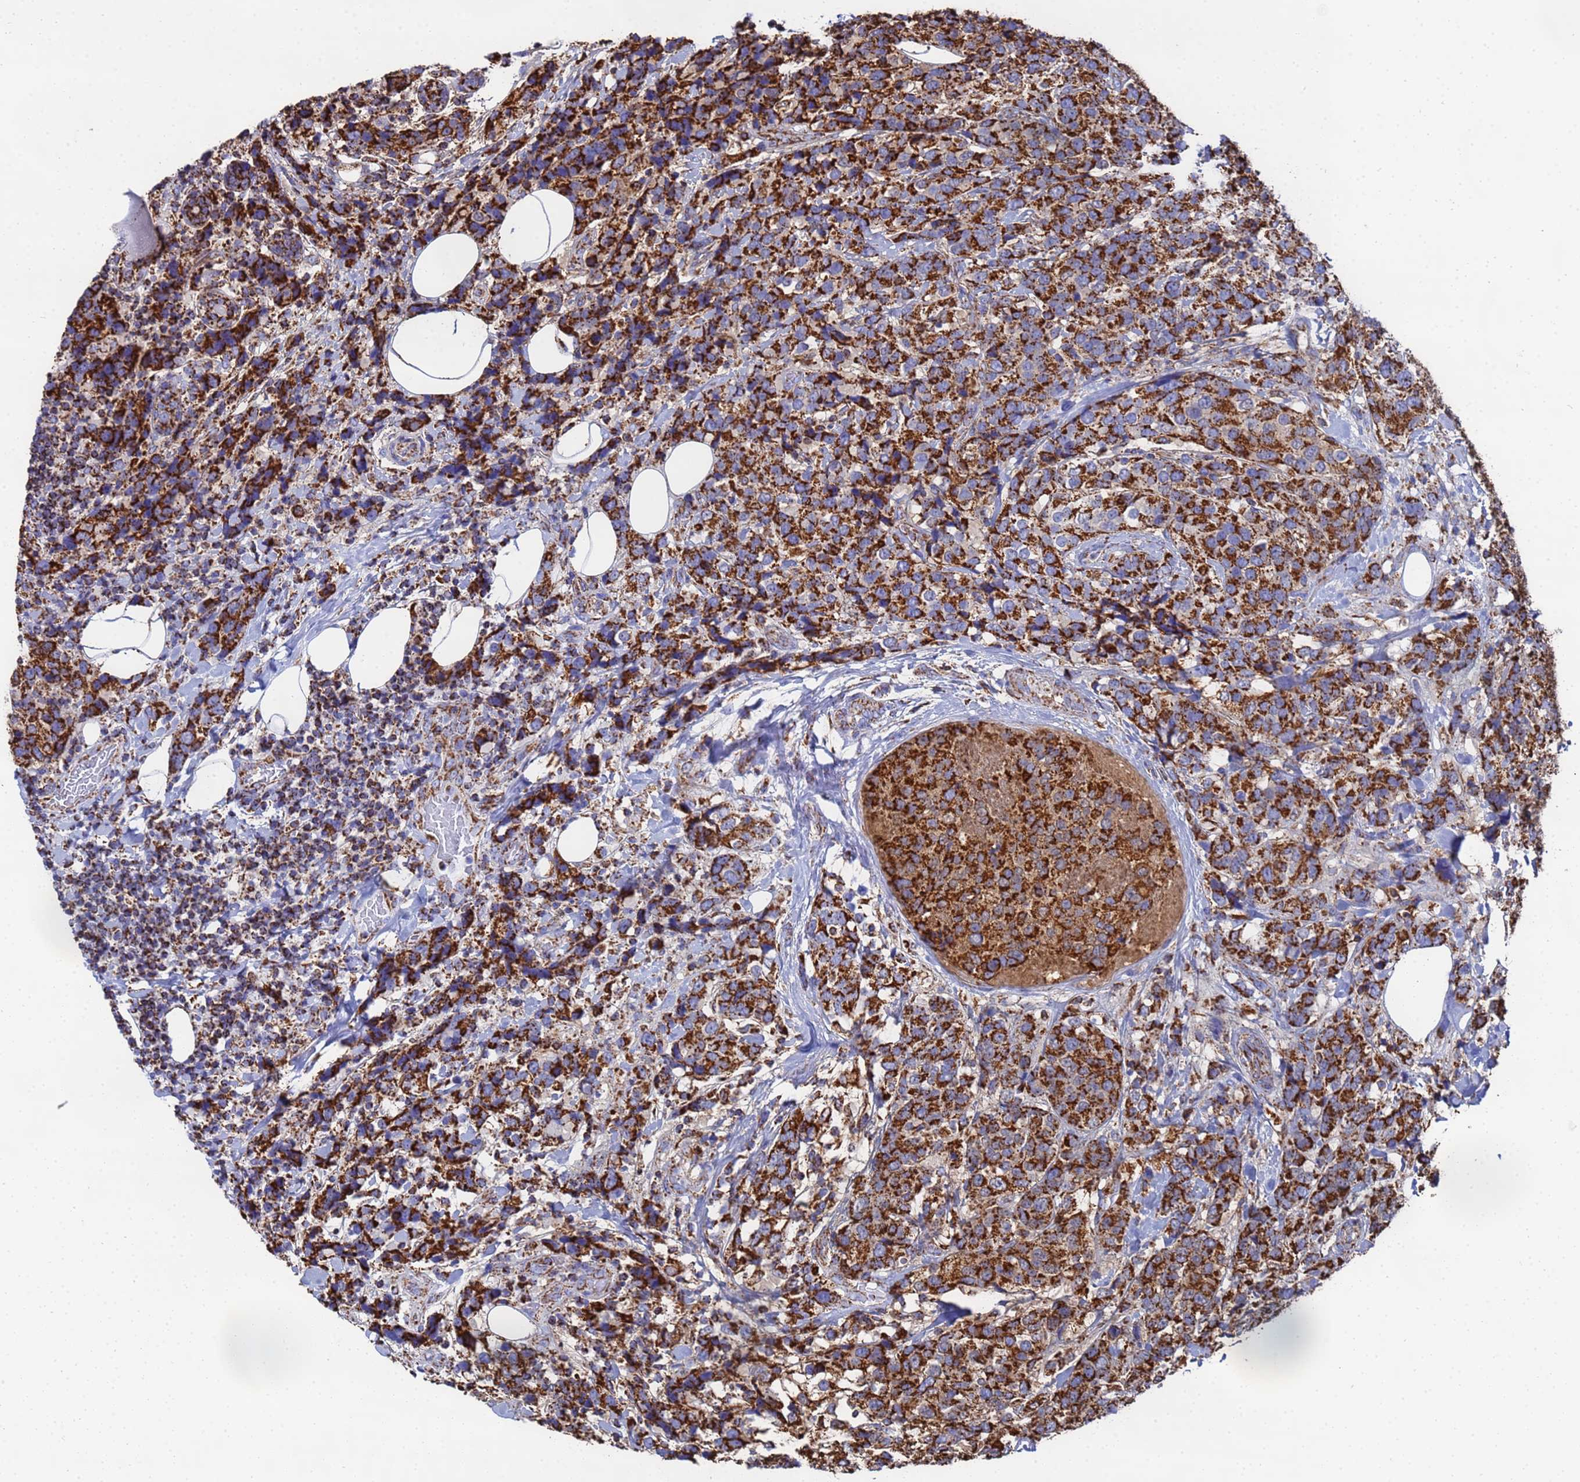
{"staining": {"intensity": "strong", "quantity": ">75%", "location": "cytoplasmic/membranous"}, "tissue": "breast cancer", "cell_type": "Tumor cells", "image_type": "cancer", "snomed": [{"axis": "morphology", "description": "Lobular carcinoma"}, {"axis": "topography", "description": "Breast"}], "caption": "An IHC micrograph of neoplastic tissue is shown. Protein staining in brown labels strong cytoplasmic/membranous positivity in breast lobular carcinoma within tumor cells.", "gene": "GLUD1", "patient": {"sex": "female", "age": 59}}